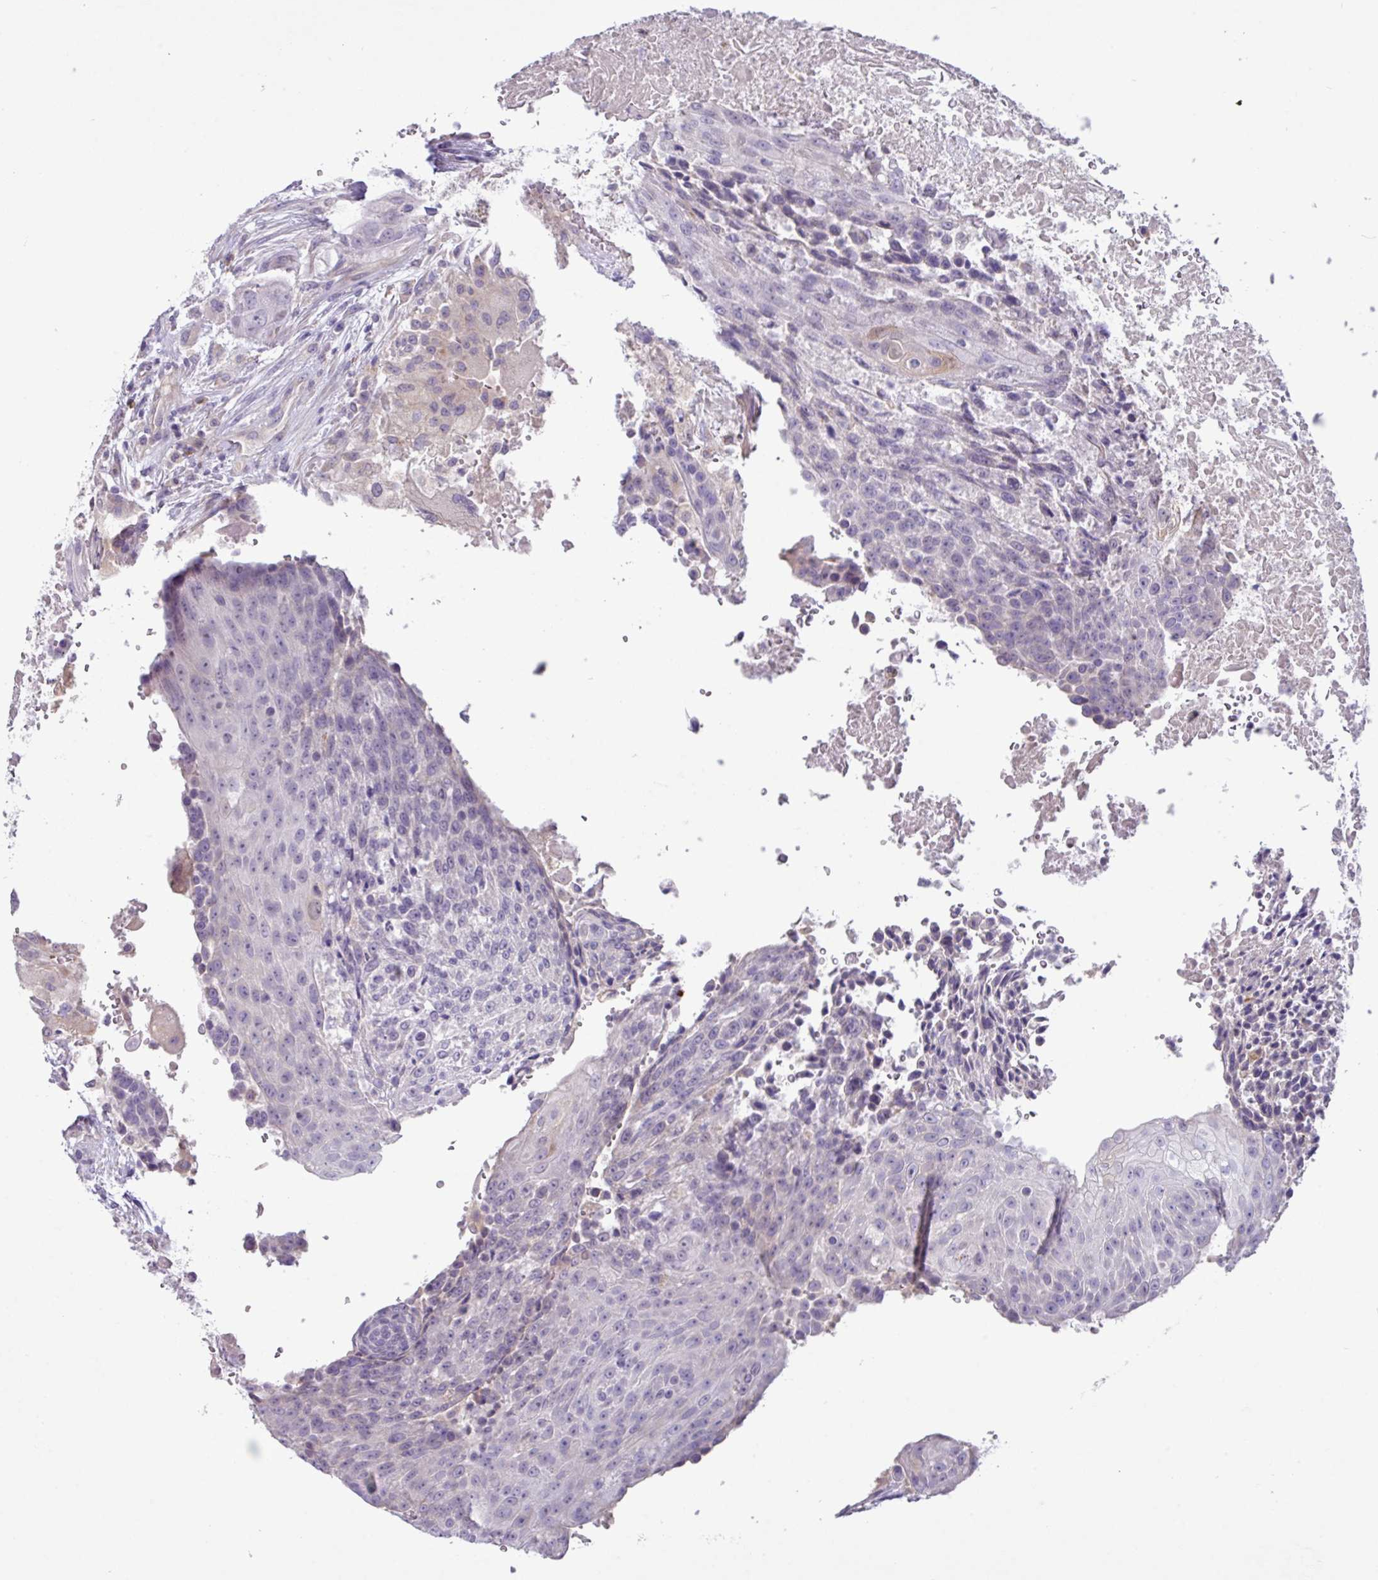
{"staining": {"intensity": "negative", "quantity": "none", "location": "none"}, "tissue": "urothelial cancer", "cell_type": "Tumor cells", "image_type": "cancer", "snomed": [{"axis": "morphology", "description": "Urothelial carcinoma, High grade"}, {"axis": "topography", "description": "Urinary bladder"}], "caption": "Tumor cells are negative for brown protein staining in urothelial carcinoma (high-grade).", "gene": "ZNF524", "patient": {"sex": "female", "age": 63}}